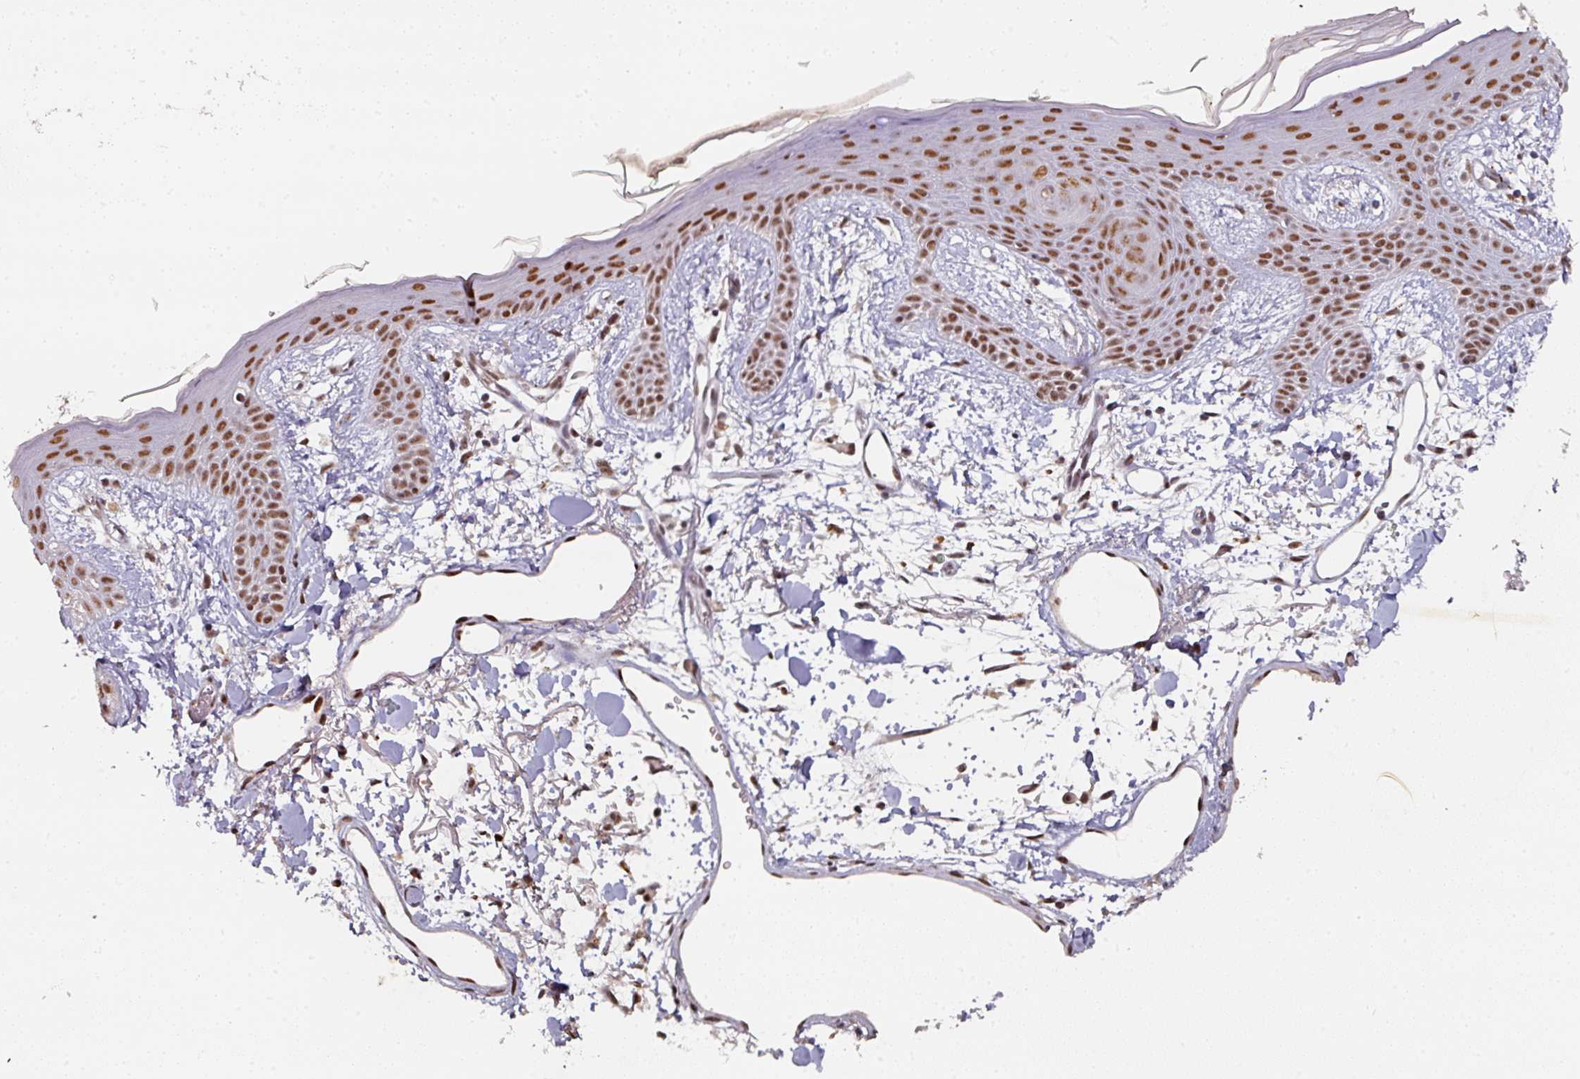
{"staining": {"intensity": "moderate", "quantity": ">75%", "location": "nuclear"}, "tissue": "skin", "cell_type": "Fibroblasts", "image_type": "normal", "snomed": [{"axis": "morphology", "description": "Normal tissue, NOS"}, {"axis": "topography", "description": "Skin"}], "caption": "Immunohistochemical staining of normal skin shows >75% levels of moderate nuclear protein expression in about >75% of fibroblasts. (IHC, brightfield microscopy, high magnification).", "gene": "ENSG00000289690", "patient": {"sex": "male", "age": 79}}